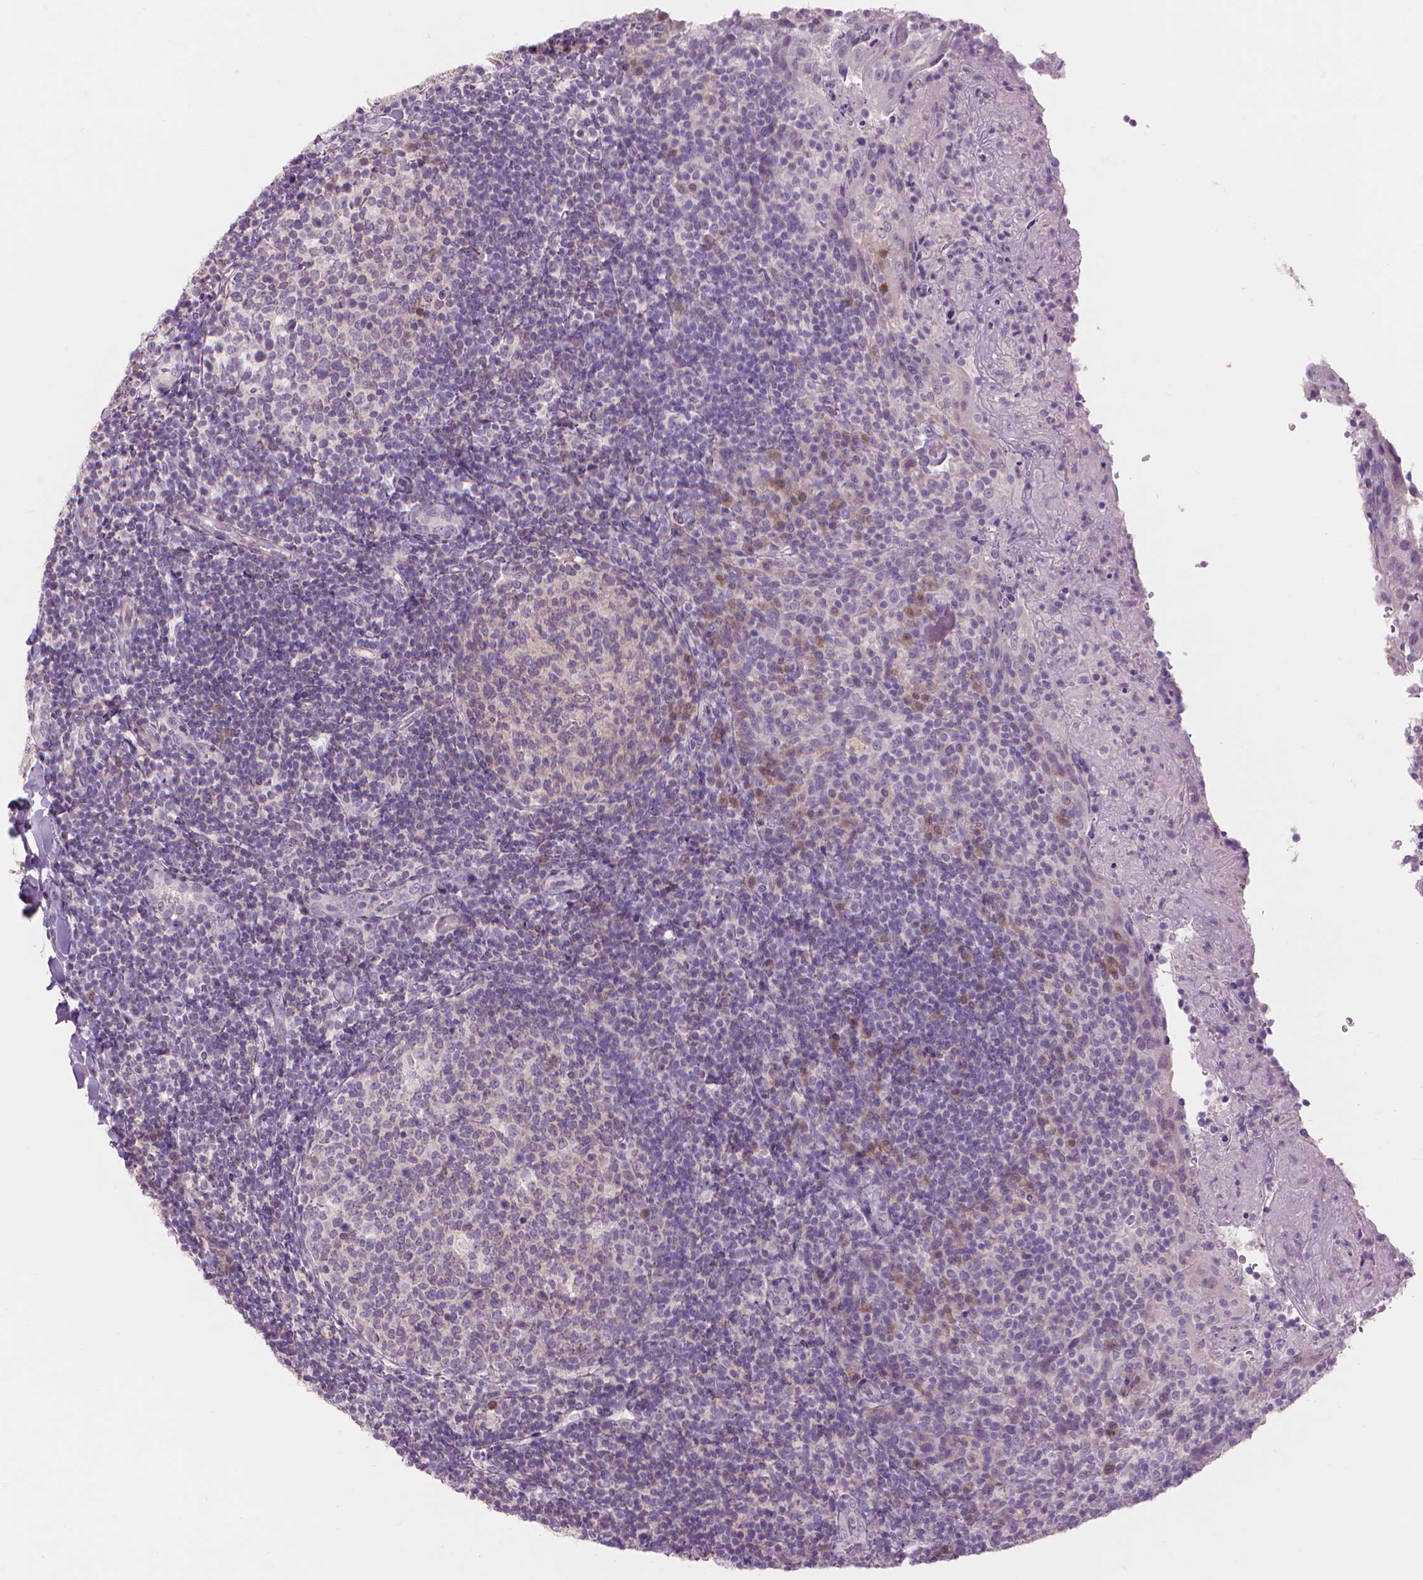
{"staining": {"intensity": "negative", "quantity": "none", "location": "none"}, "tissue": "tonsil", "cell_type": "Germinal center cells", "image_type": "normal", "snomed": [{"axis": "morphology", "description": "Normal tissue, NOS"}, {"axis": "topography", "description": "Tonsil"}], "caption": "High magnification brightfield microscopy of benign tonsil stained with DAB (3,3'-diaminobenzidine) (brown) and counterstained with hematoxylin (blue): germinal center cells show no significant staining. (Immunohistochemistry, brightfield microscopy, high magnification).", "gene": "ENO2", "patient": {"sex": "female", "age": 10}}